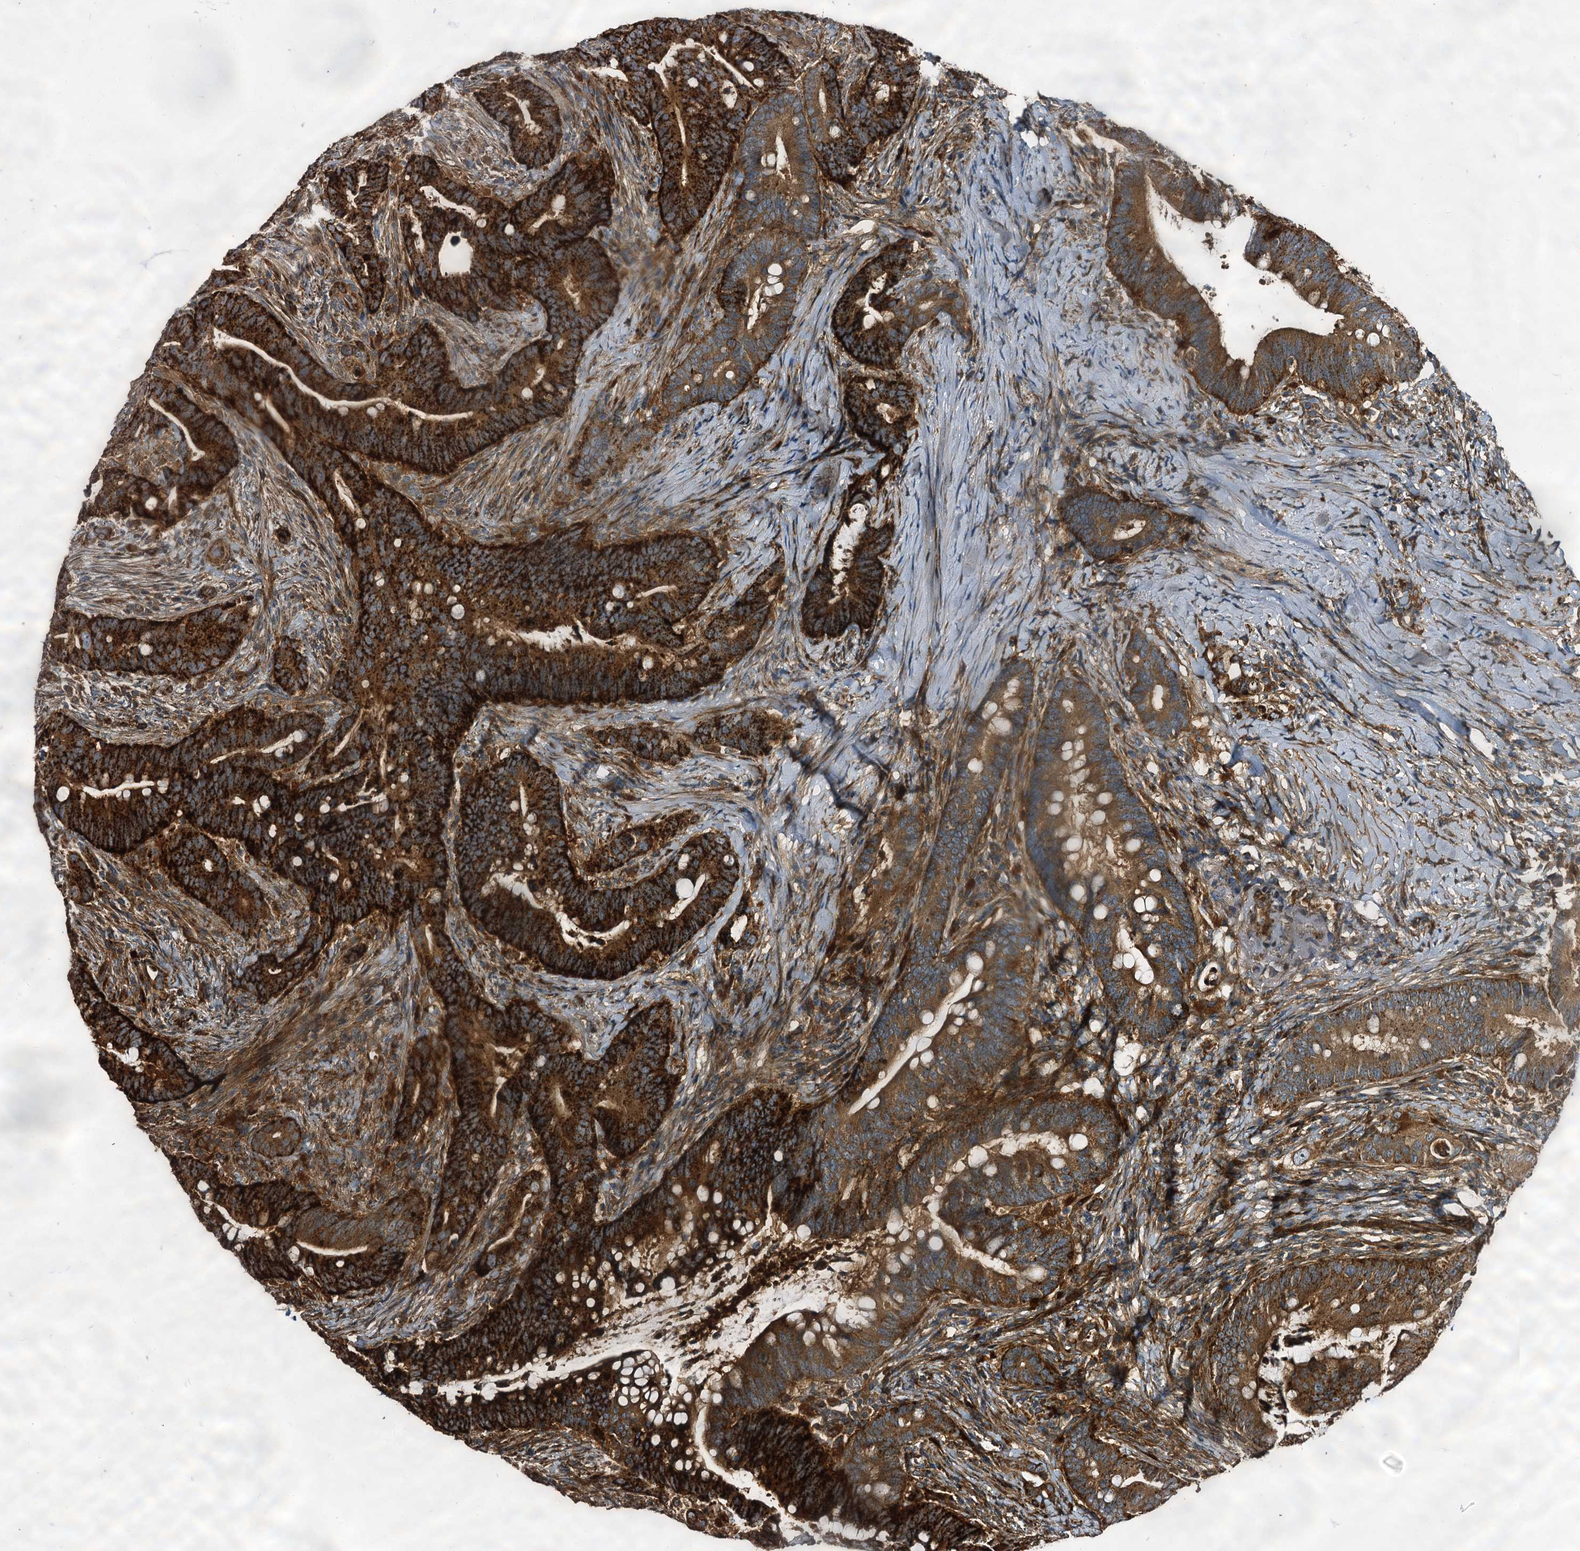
{"staining": {"intensity": "strong", "quantity": ">75%", "location": "cytoplasmic/membranous"}, "tissue": "colorectal cancer", "cell_type": "Tumor cells", "image_type": "cancer", "snomed": [{"axis": "morphology", "description": "Adenocarcinoma, NOS"}, {"axis": "topography", "description": "Colon"}], "caption": "Colorectal adenocarcinoma stained with immunohistochemistry exhibits strong cytoplasmic/membranous staining in approximately >75% of tumor cells. The protein of interest is shown in brown color, while the nuclei are stained blue.", "gene": "WDR73", "patient": {"sex": "female", "age": 66}}